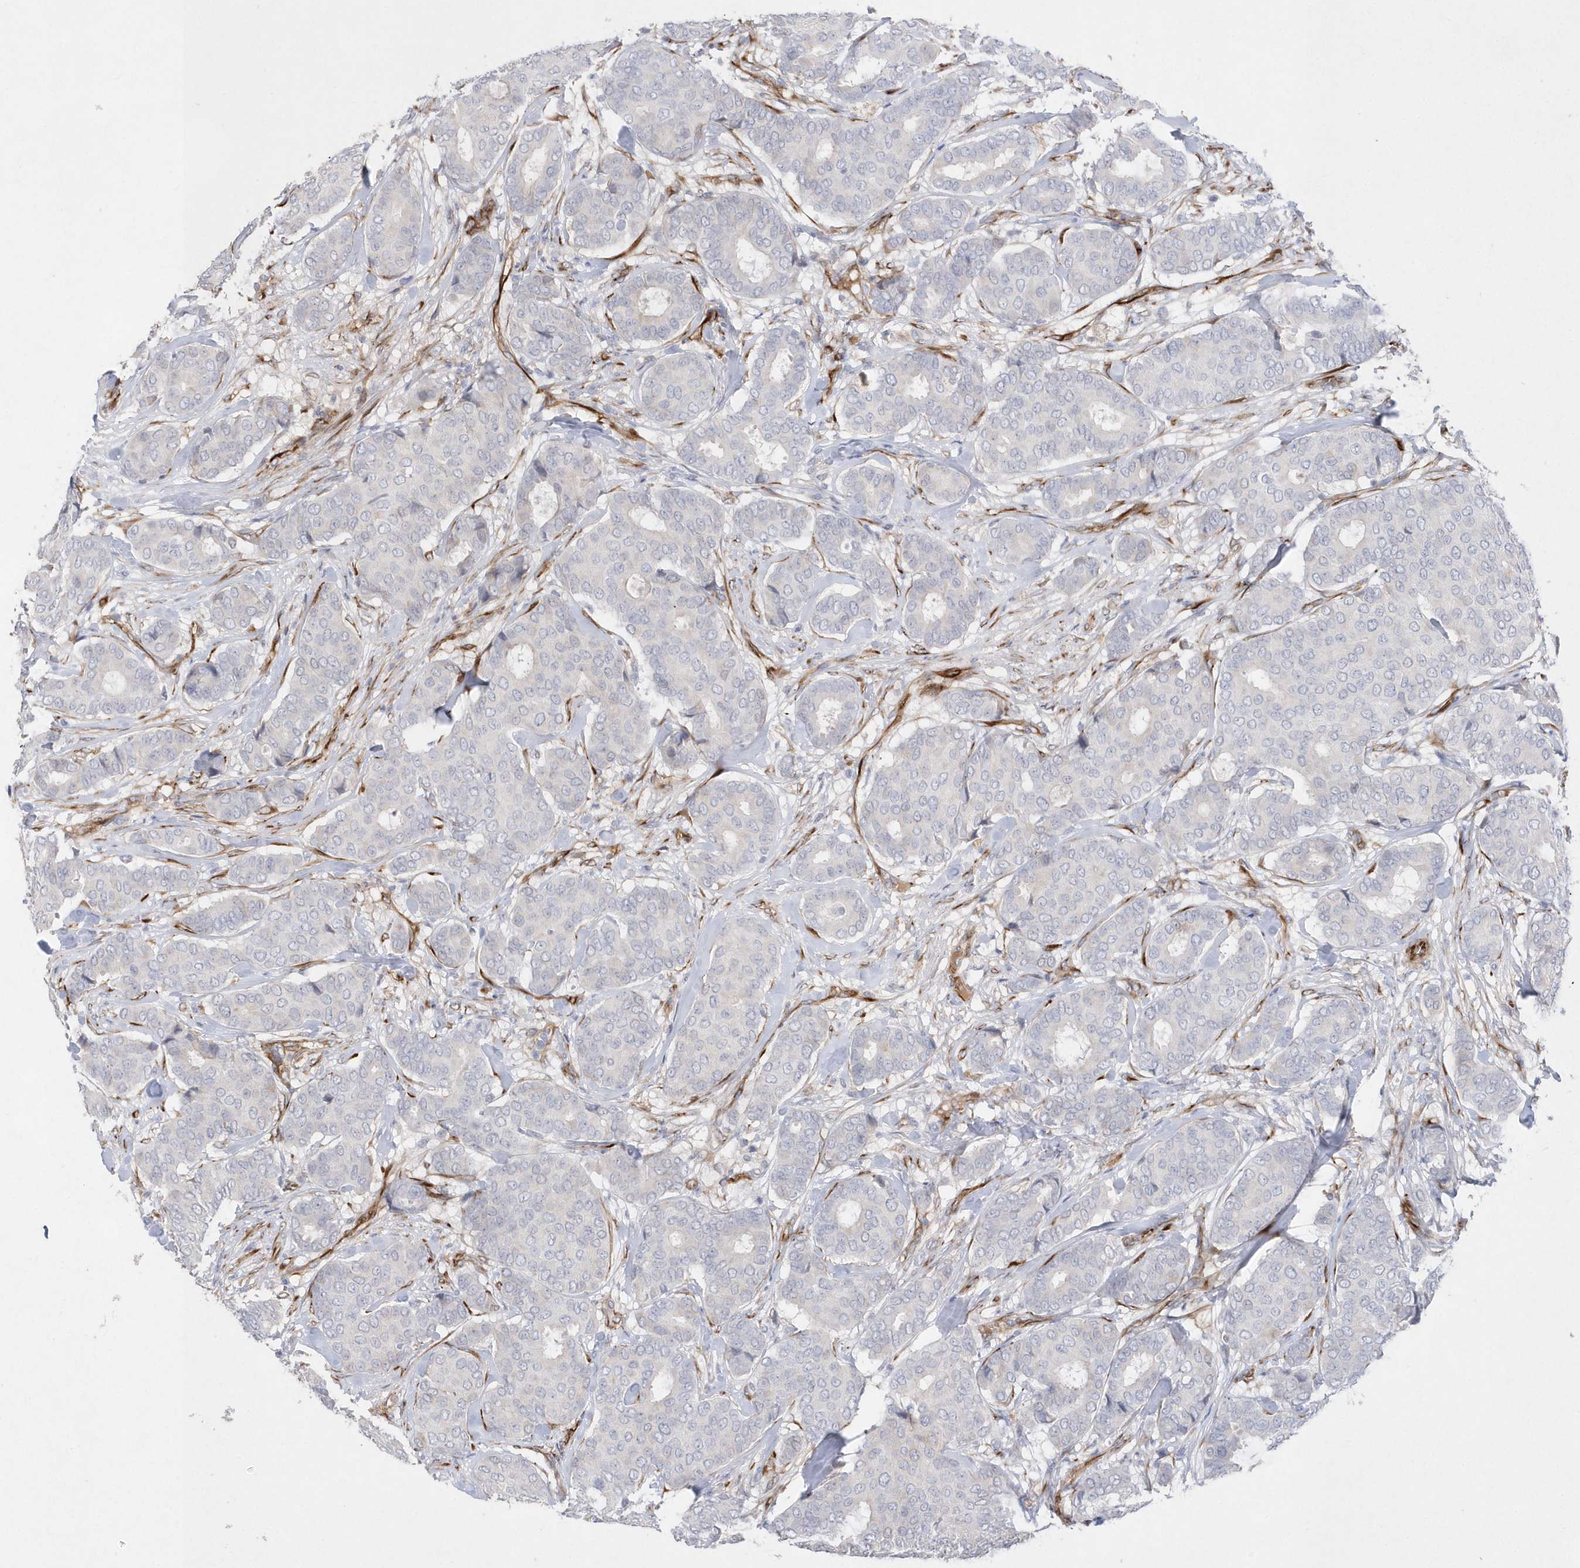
{"staining": {"intensity": "negative", "quantity": "none", "location": "none"}, "tissue": "breast cancer", "cell_type": "Tumor cells", "image_type": "cancer", "snomed": [{"axis": "morphology", "description": "Duct carcinoma"}, {"axis": "topography", "description": "Breast"}], "caption": "IHC histopathology image of human breast intraductal carcinoma stained for a protein (brown), which demonstrates no positivity in tumor cells.", "gene": "TMEM132B", "patient": {"sex": "female", "age": 75}}